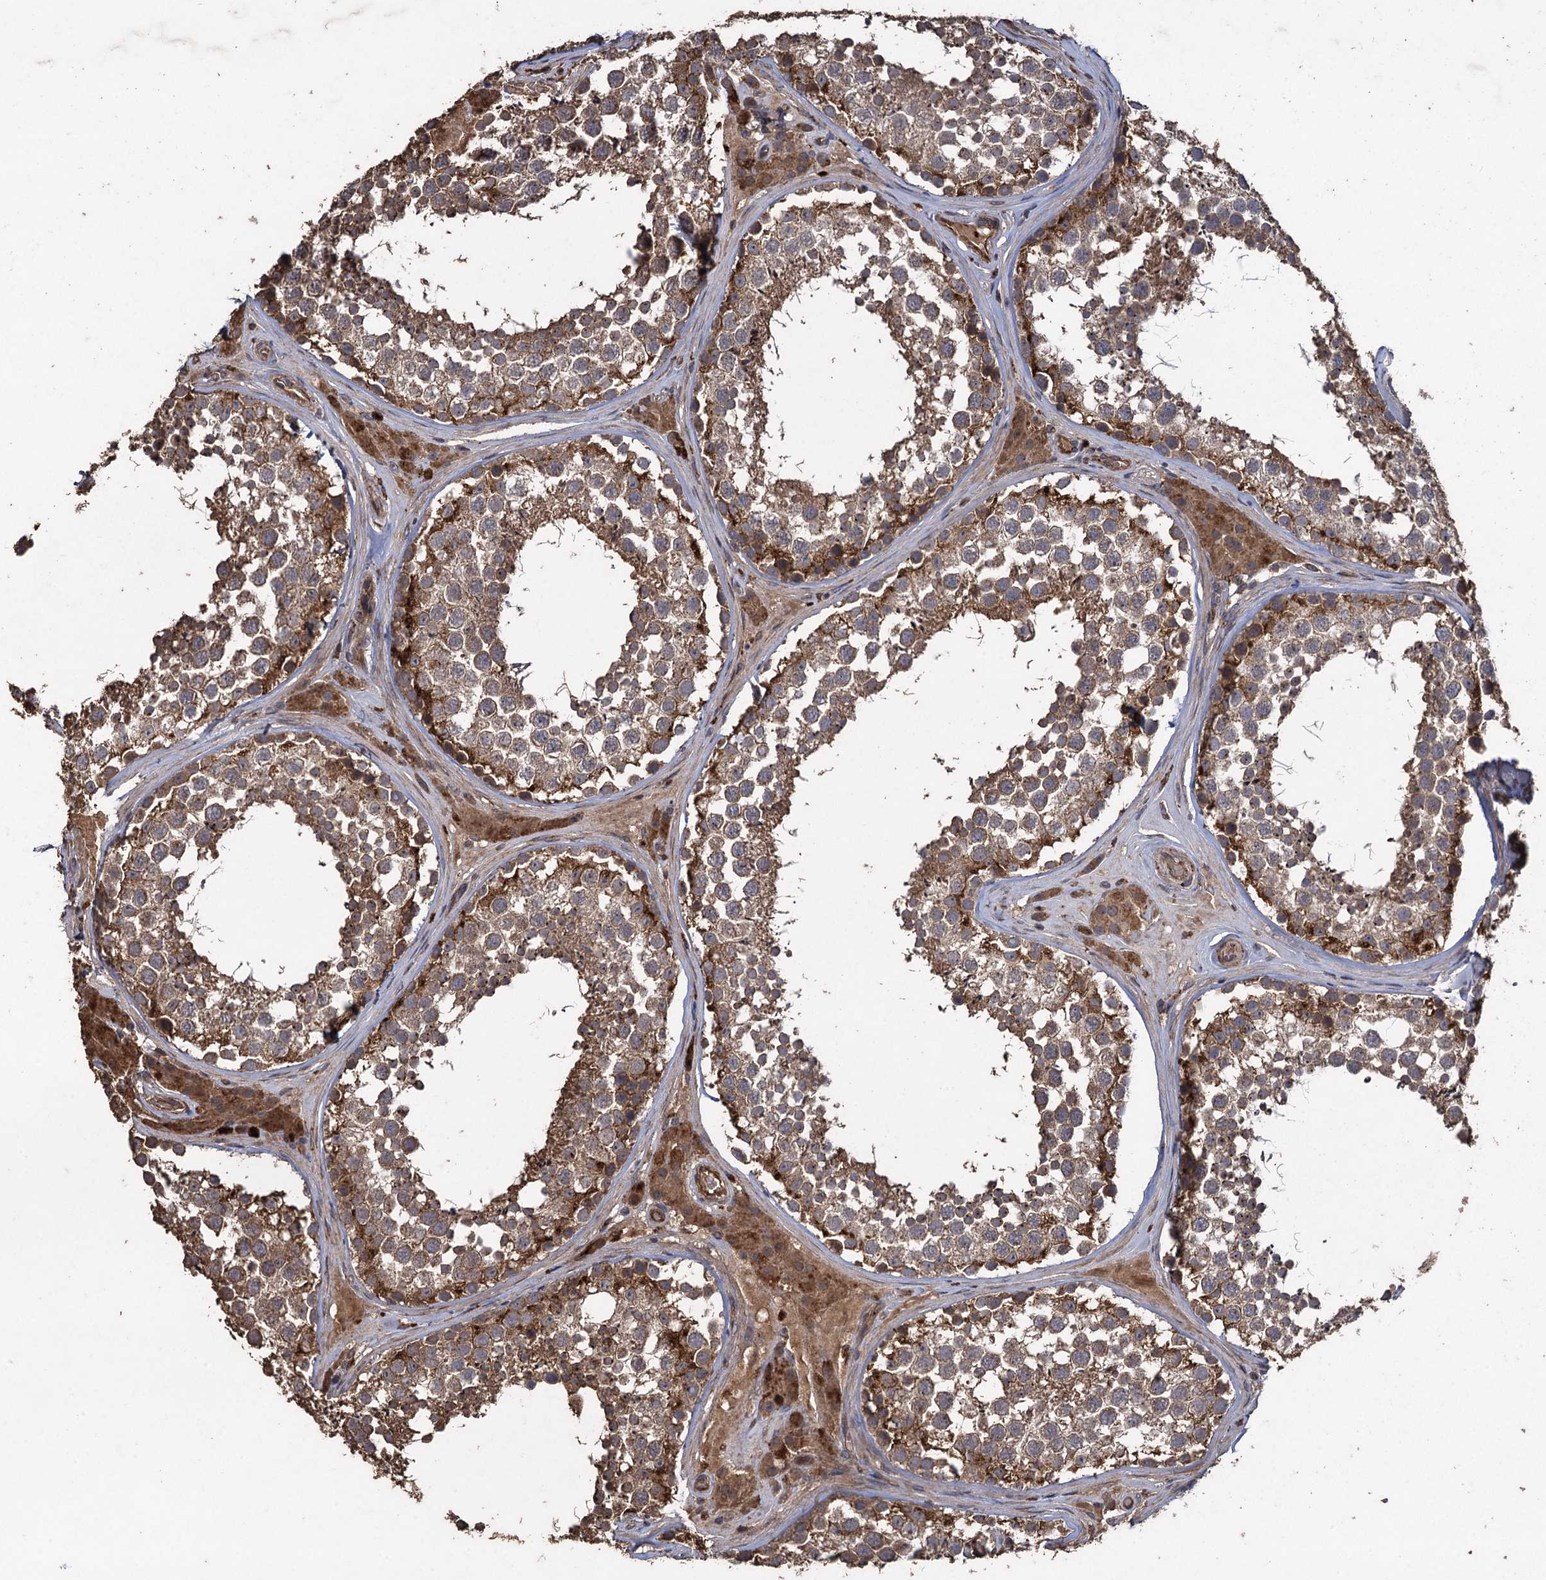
{"staining": {"intensity": "moderate", "quantity": ">75%", "location": "cytoplasmic/membranous"}, "tissue": "testis", "cell_type": "Cells in seminiferous ducts", "image_type": "normal", "snomed": [{"axis": "morphology", "description": "Normal tissue, NOS"}, {"axis": "topography", "description": "Testis"}], "caption": "Immunohistochemistry (IHC) micrograph of normal testis stained for a protein (brown), which displays medium levels of moderate cytoplasmic/membranous expression in approximately >75% of cells in seminiferous ducts.", "gene": "TXNDC11", "patient": {"sex": "male", "age": 46}}